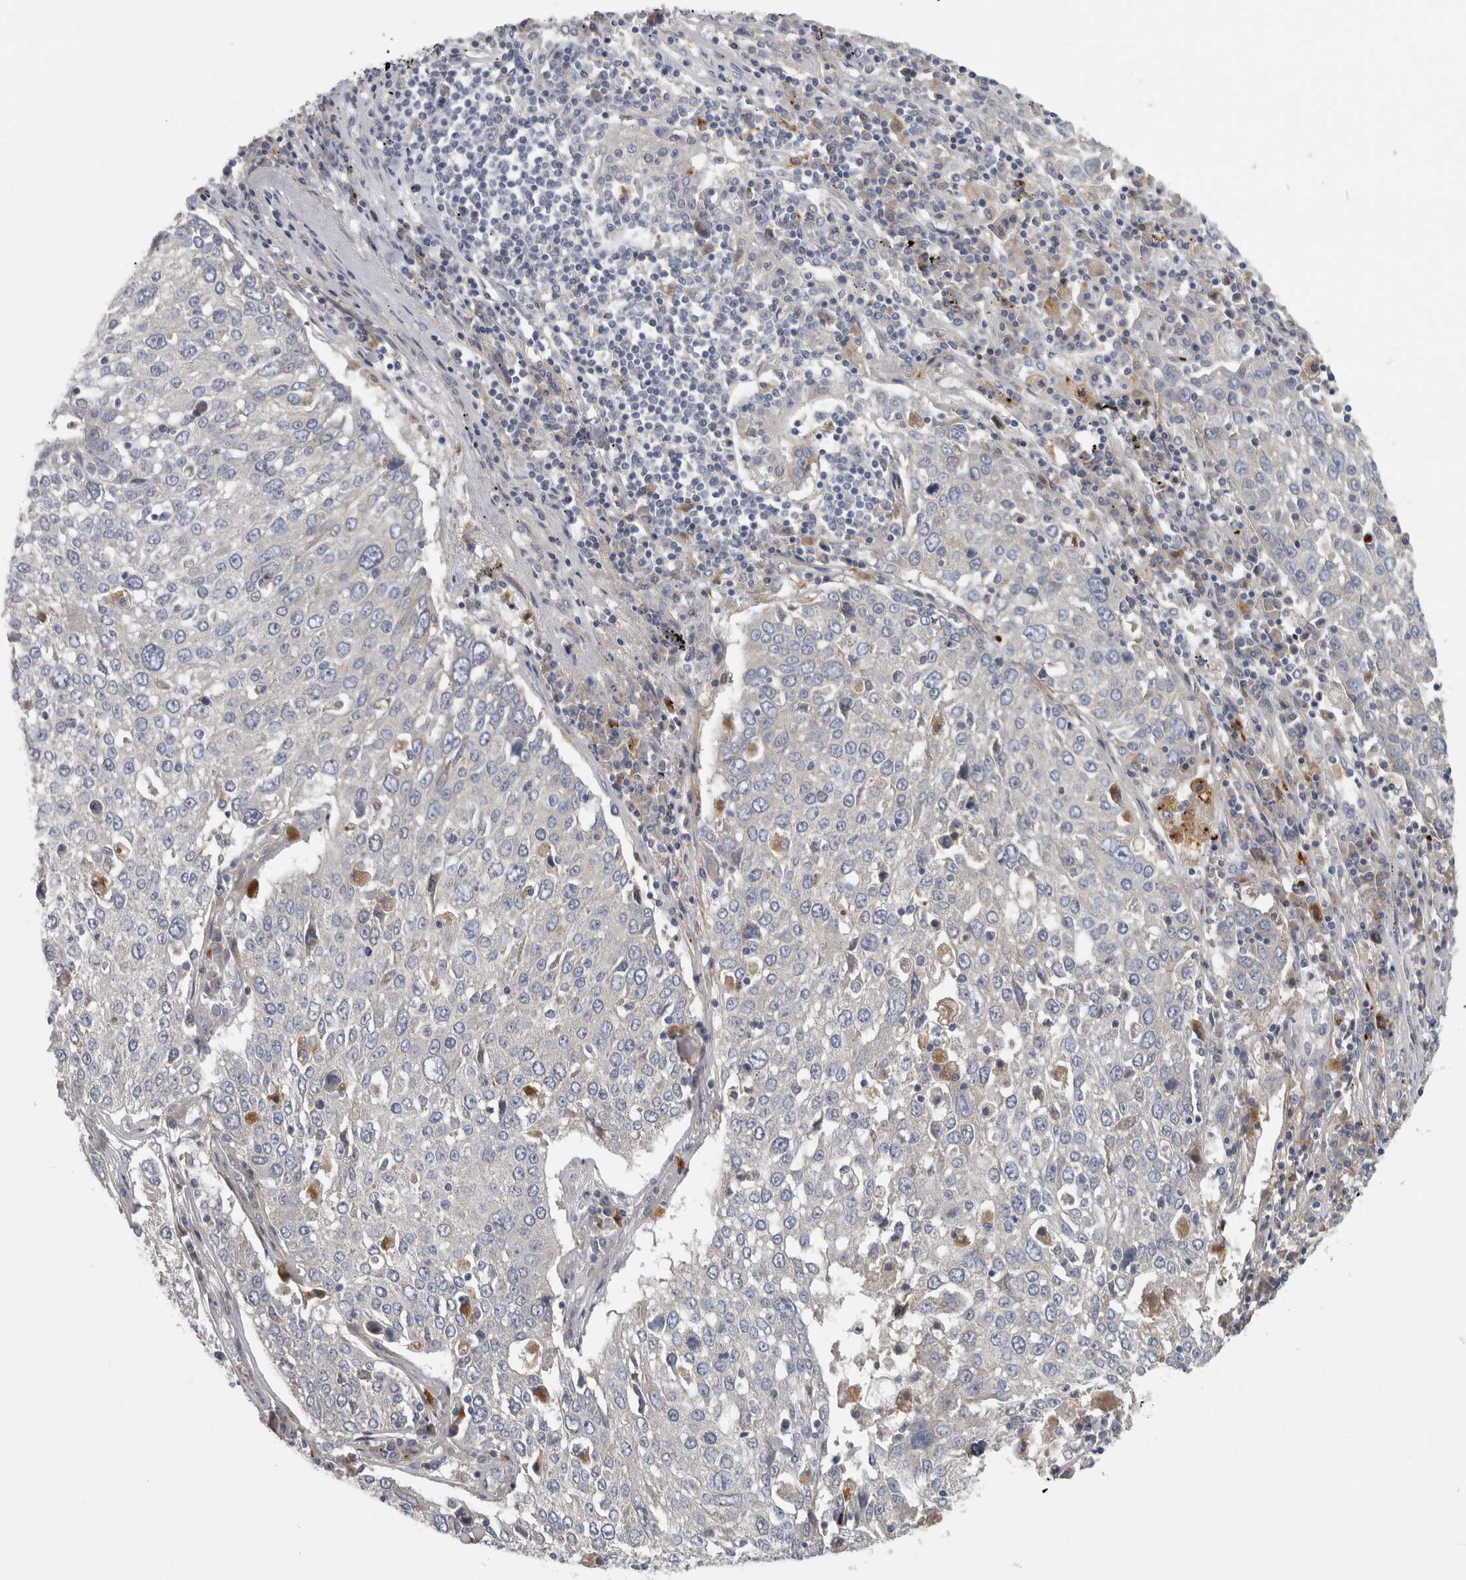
{"staining": {"intensity": "negative", "quantity": "none", "location": "none"}, "tissue": "lung cancer", "cell_type": "Tumor cells", "image_type": "cancer", "snomed": [{"axis": "morphology", "description": "Squamous cell carcinoma, NOS"}, {"axis": "topography", "description": "Lung"}], "caption": "Protein analysis of lung cancer (squamous cell carcinoma) exhibits no significant expression in tumor cells.", "gene": "ATXN2", "patient": {"sex": "male", "age": 65}}